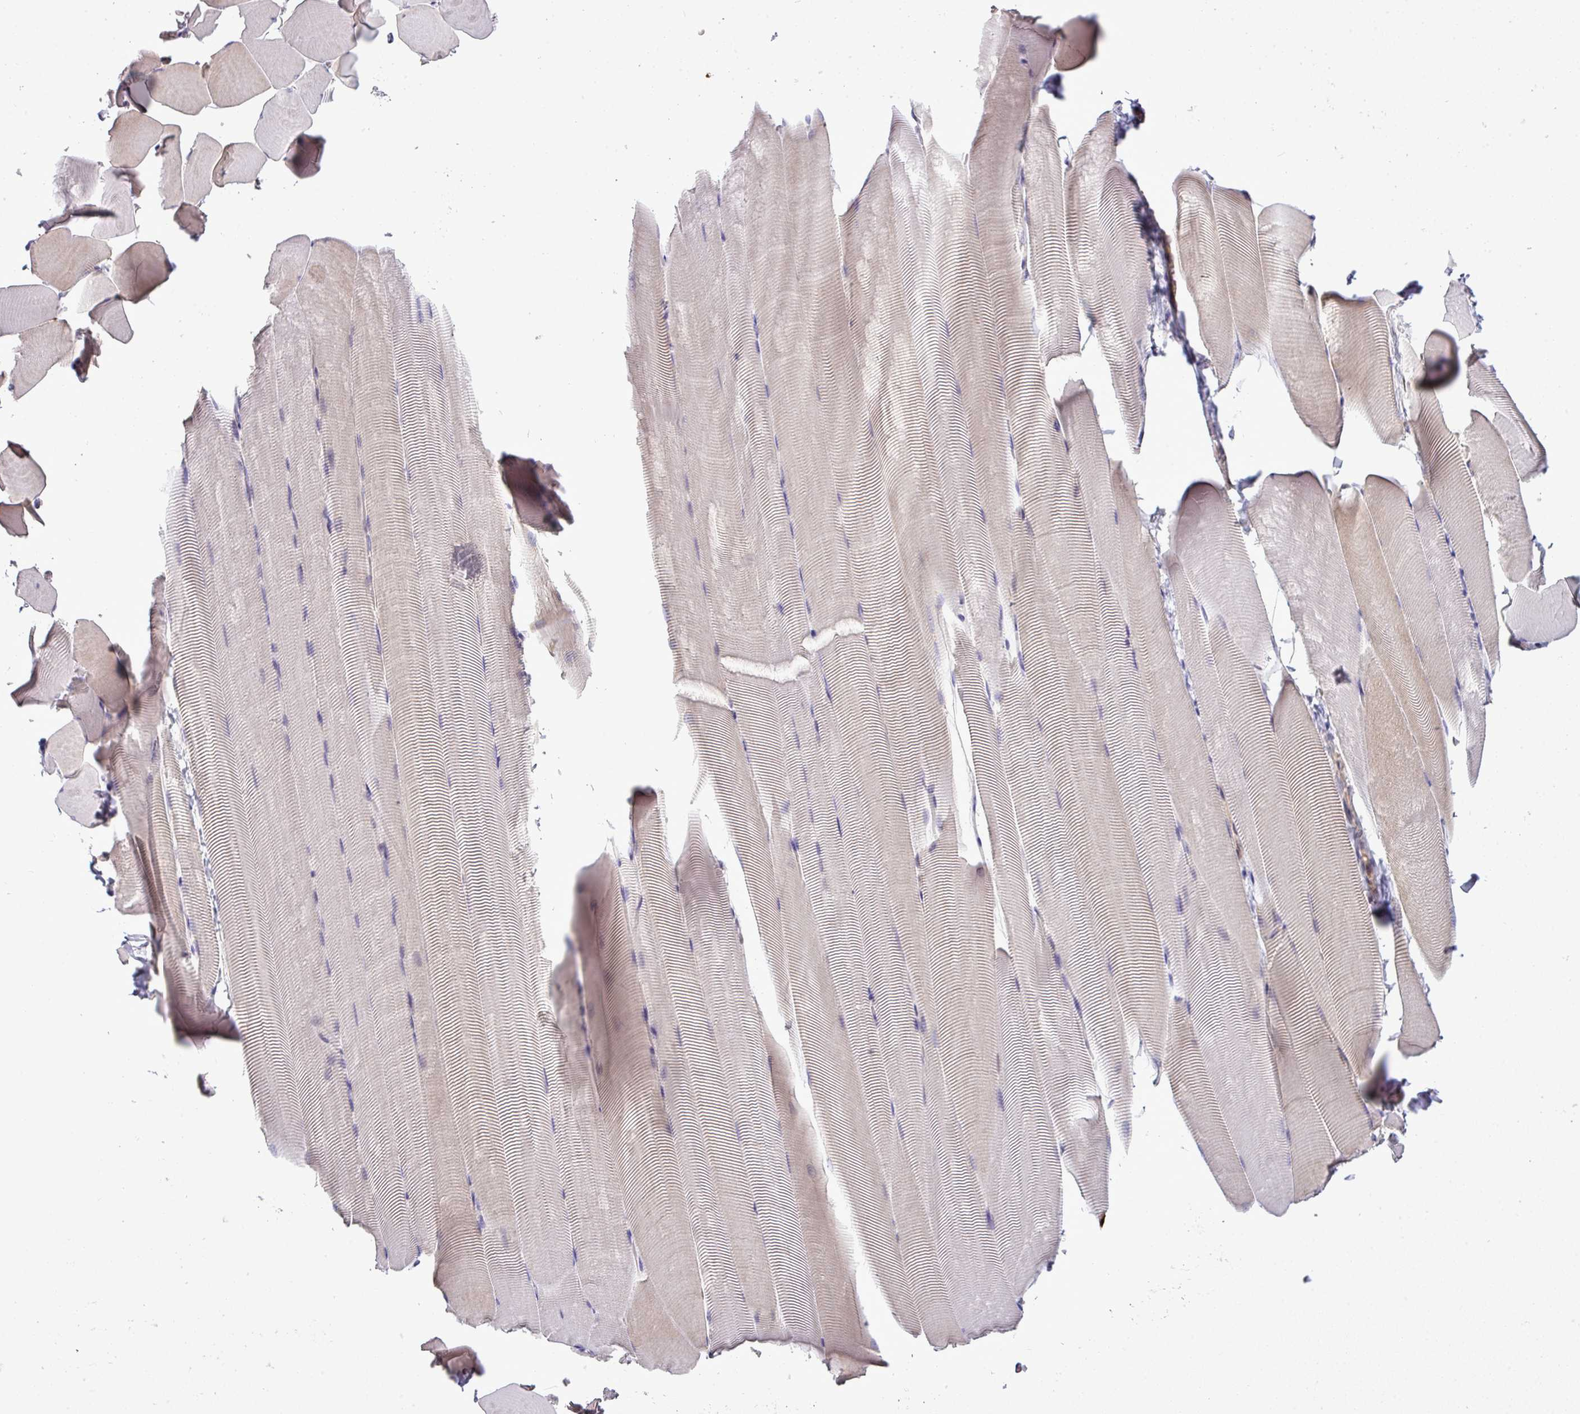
{"staining": {"intensity": "weak", "quantity": "<25%", "location": "cytoplasmic/membranous"}, "tissue": "skeletal muscle", "cell_type": "Myocytes", "image_type": "normal", "snomed": [{"axis": "morphology", "description": "Normal tissue, NOS"}, {"axis": "topography", "description": "Skeletal muscle"}], "caption": "Immunohistochemical staining of normal human skeletal muscle reveals no significant positivity in myocytes.", "gene": "XIAP", "patient": {"sex": "male", "age": 25}}